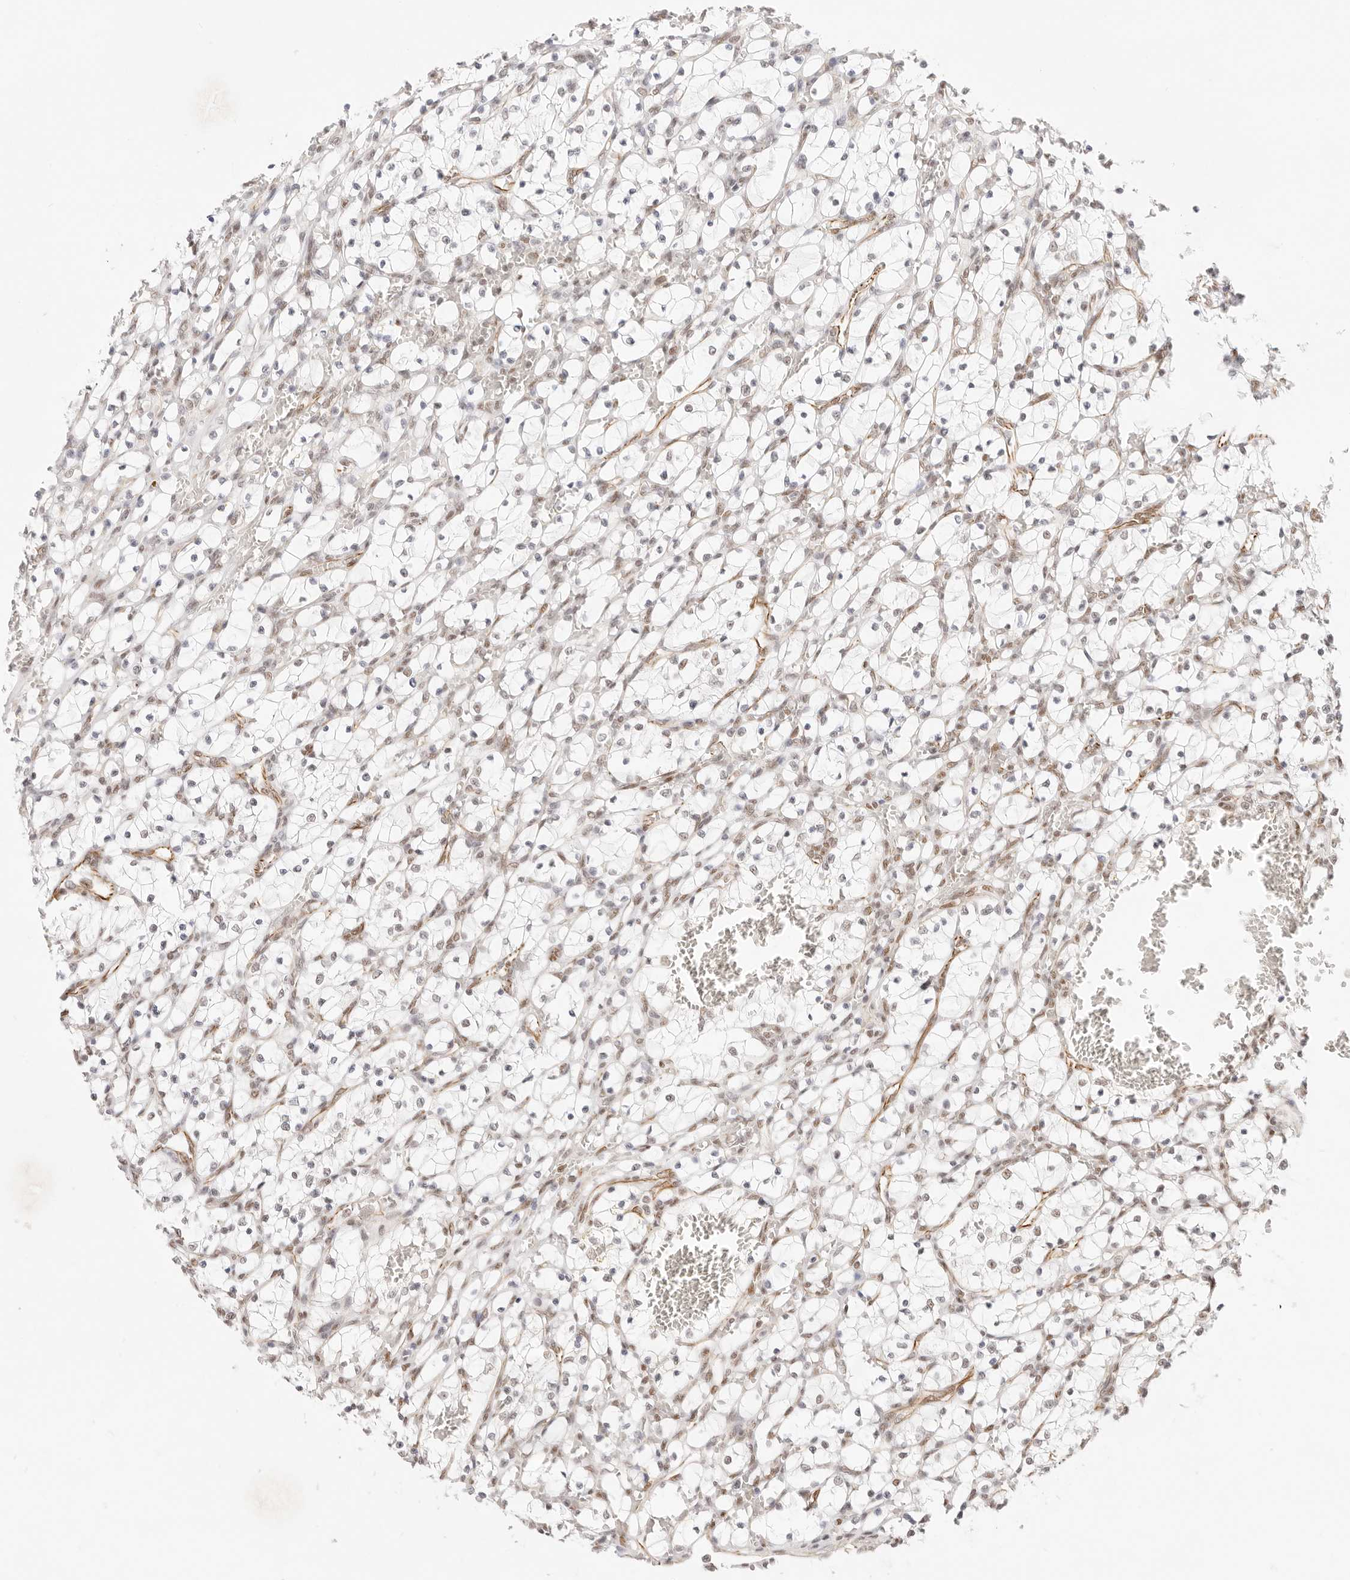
{"staining": {"intensity": "negative", "quantity": "none", "location": "none"}, "tissue": "renal cancer", "cell_type": "Tumor cells", "image_type": "cancer", "snomed": [{"axis": "morphology", "description": "Adenocarcinoma, NOS"}, {"axis": "topography", "description": "Kidney"}], "caption": "Tumor cells show no significant expression in renal cancer (adenocarcinoma).", "gene": "ZC3H11A", "patient": {"sex": "female", "age": 69}}